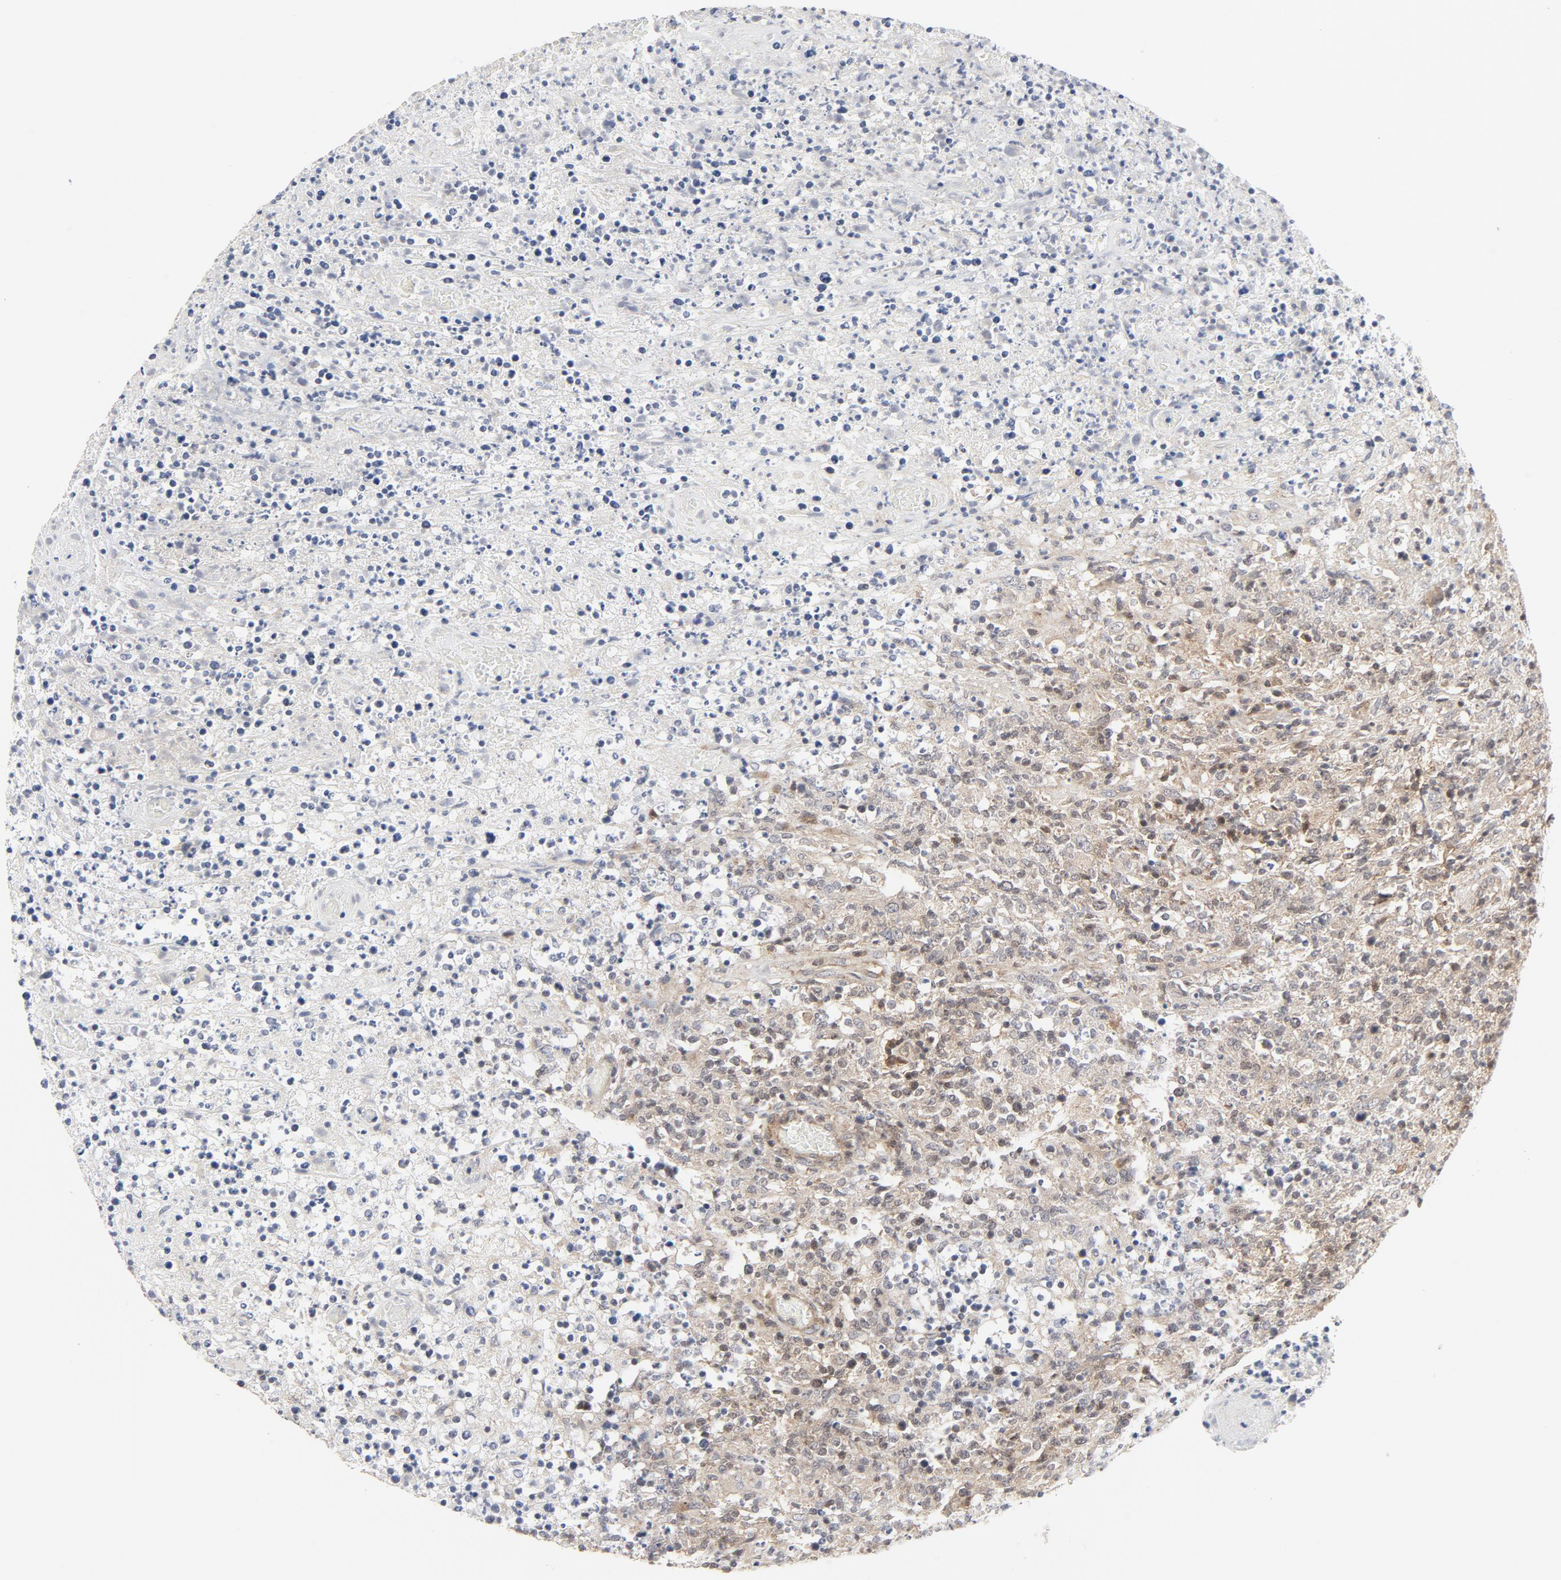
{"staining": {"intensity": "weak", "quantity": "25%-75%", "location": "cytoplasmic/membranous"}, "tissue": "lymphoma", "cell_type": "Tumor cells", "image_type": "cancer", "snomed": [{"axis": "morphology", "description": "Malignant lymphoma, non-Hodgkin's type, High grade"}, {"axis": "topography", "description": "Lymph node"}], "caption": "A high-resolution photomicrograph shows immunohistochemistry (IHC) staining of high-grade malignant lymphoma, non-Hodgkin's type, which displays weak cytoplasmic/membranous staining in approximately 25%-75% of tumor cells.", "gene": "MAP2K7", "patient": {"sex": "female", "age": 84}}